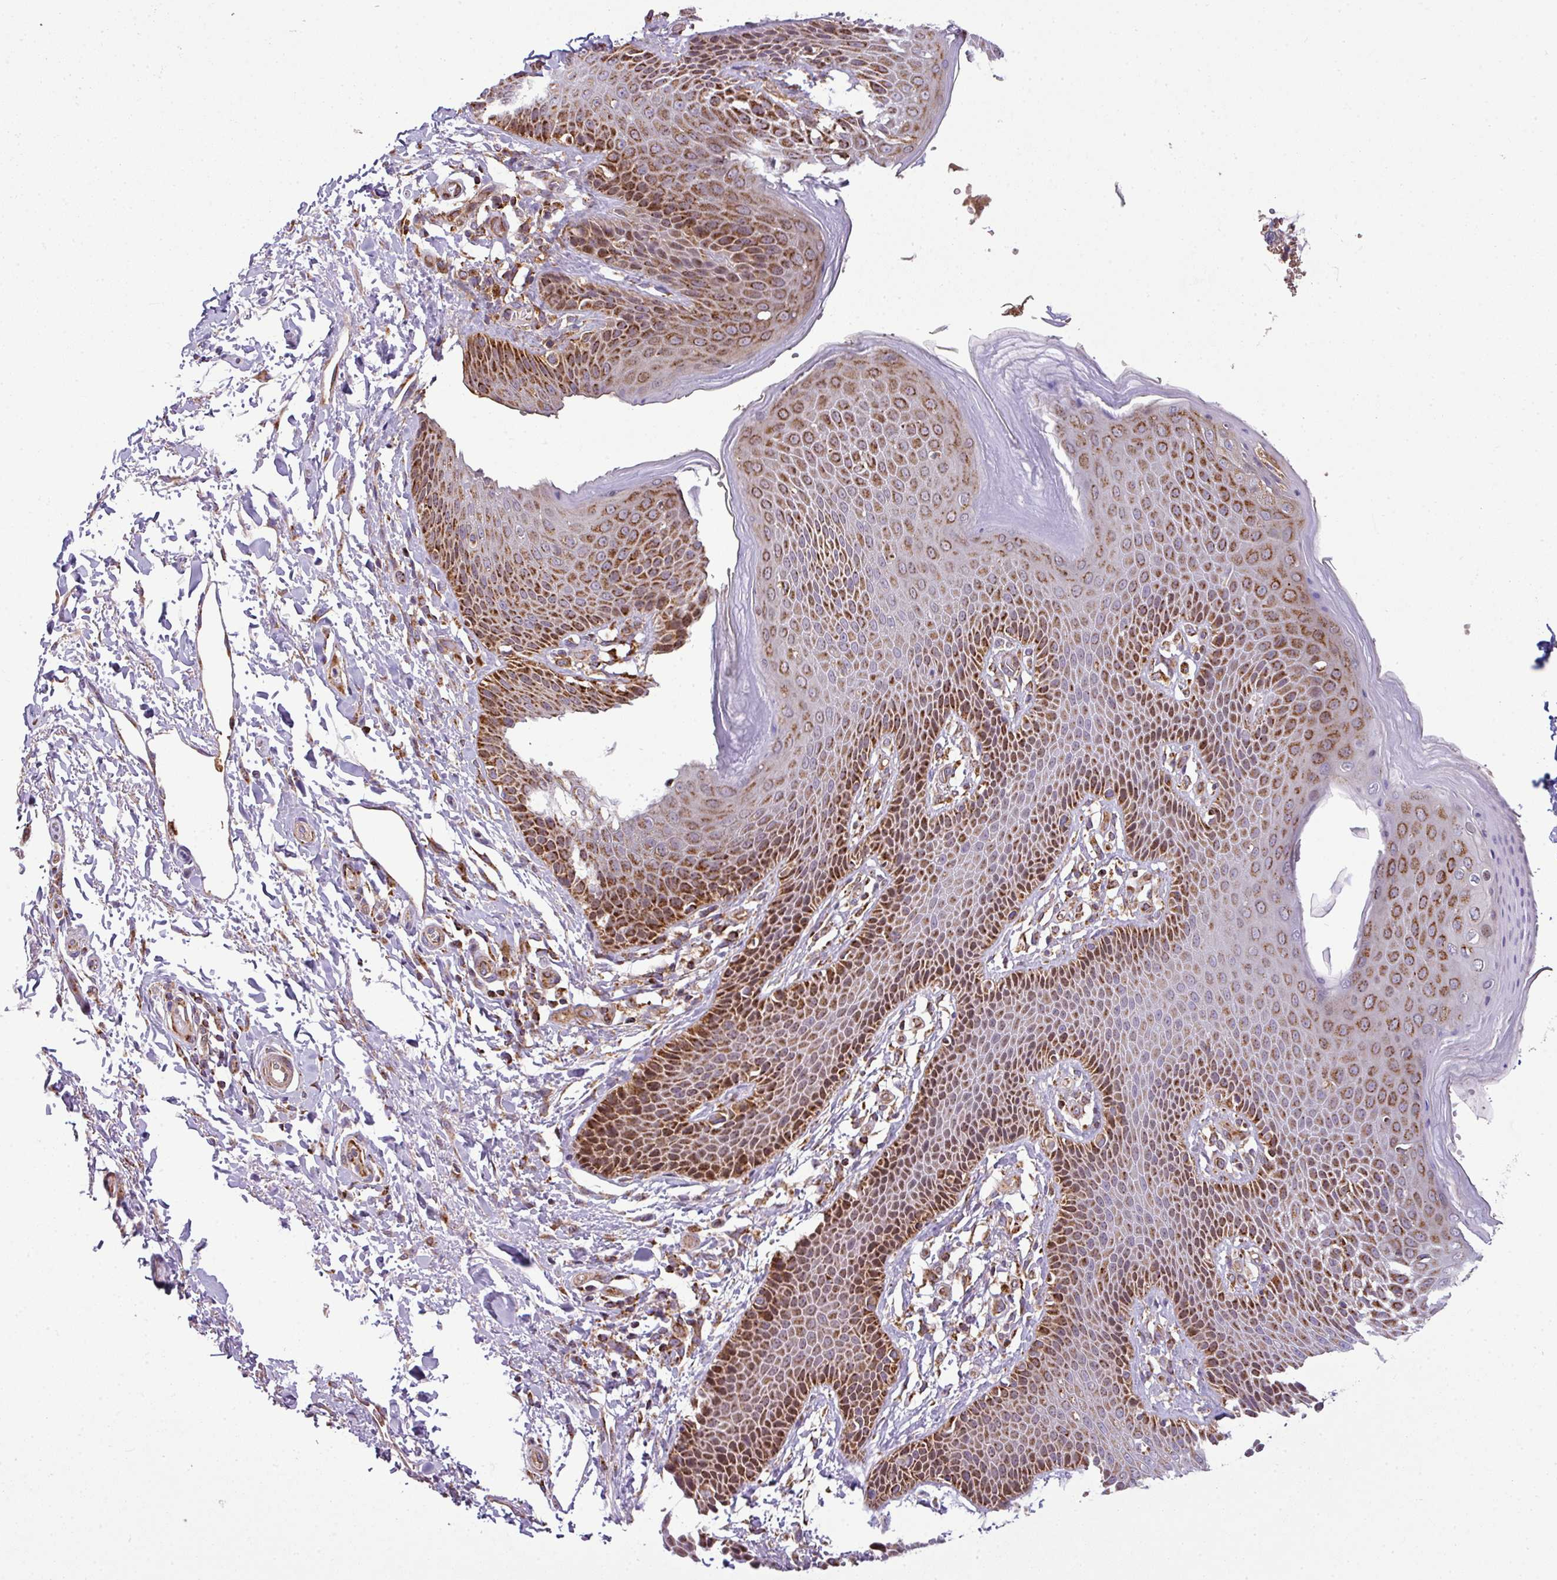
{"staining": {"intensity": "strong", "quantity": ">75%", "location": "cytoplasmic/membranous"}, "tissue": "skin", "cell_type": "Epidermal cells", "image_type": "normal", "snomed": [{"axis": "morphology", "description": "Normal tissue, NOS"}, {"axis": "topography", "description": "Peripheral nerve tissue"}], "caption": "Immunohistochemistry image of benign skin: skin stained using immunohistochemistry (IHC) exhibits high levels of strong protein expression localized specifically in the cytoplasmic/membranous of epidermal cells, appearing as a cytoplasmic/membranous brown color.", "gene": "PRELID3B", "patient": {"sex": "male", "age": 51}}